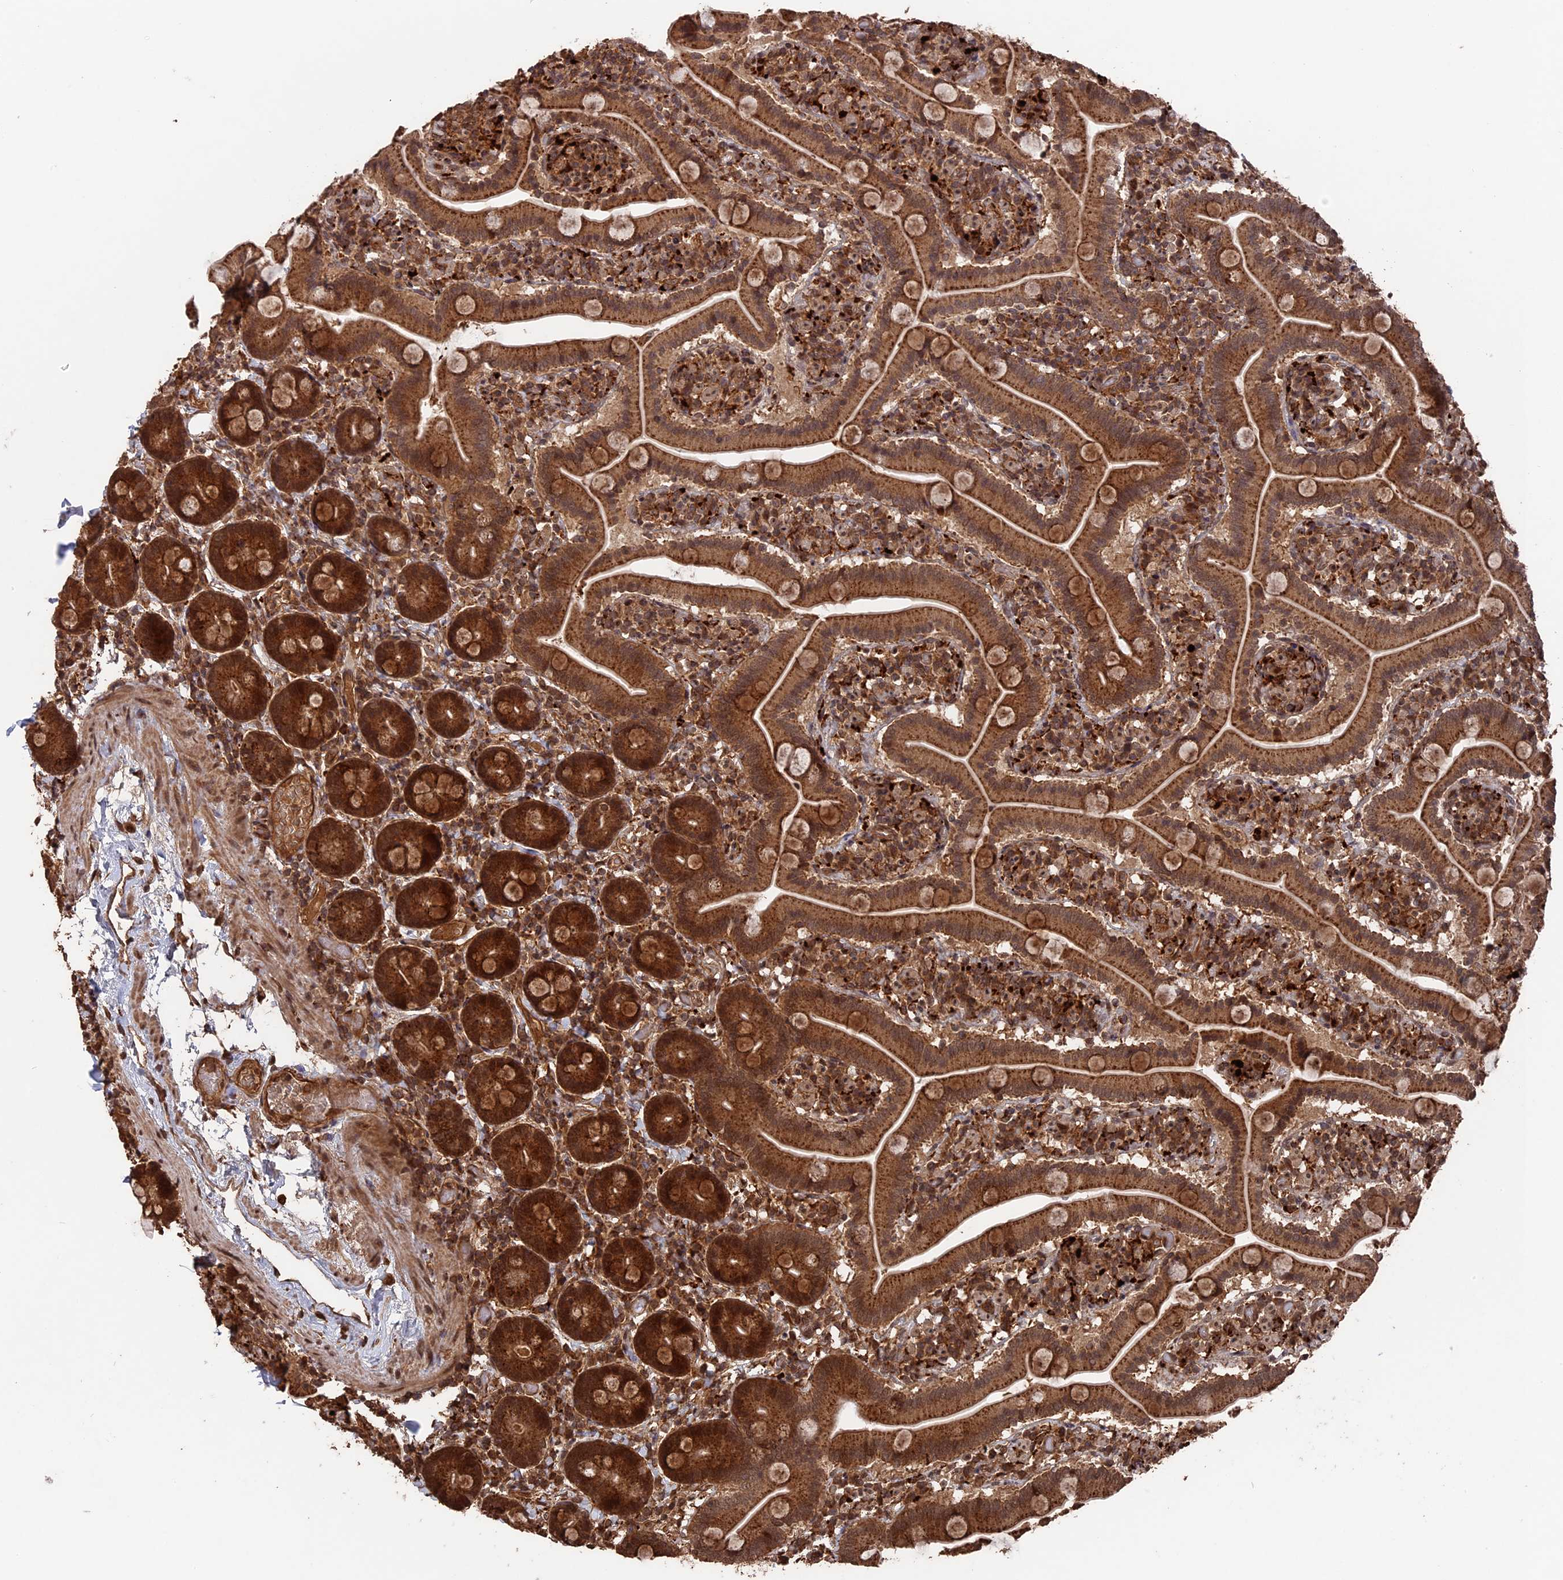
{"staining": {"intensity": "strong", "quantity": ">75%", "location": "cytoplasmic/membranous"}, "tissue": "duodenum", "cell_type": "Glandular cells", "image_type": "normal", "snomed": [{"axis": "morphology", "description": "Normal tissue, NOS"}, {"axis": "topography", "description": "Duodenum"}], "caption": "An image of human duodenum stained for a protein demonstrates strong cytoplasmic/membranous brown staining in glandular cells. Using DAB (brown) and hematoxylin (blue) stains, captured at high magnification using brightfield microscopy.", "gene": "TELO2", "patient": {"sex": "male", "age": 55}}